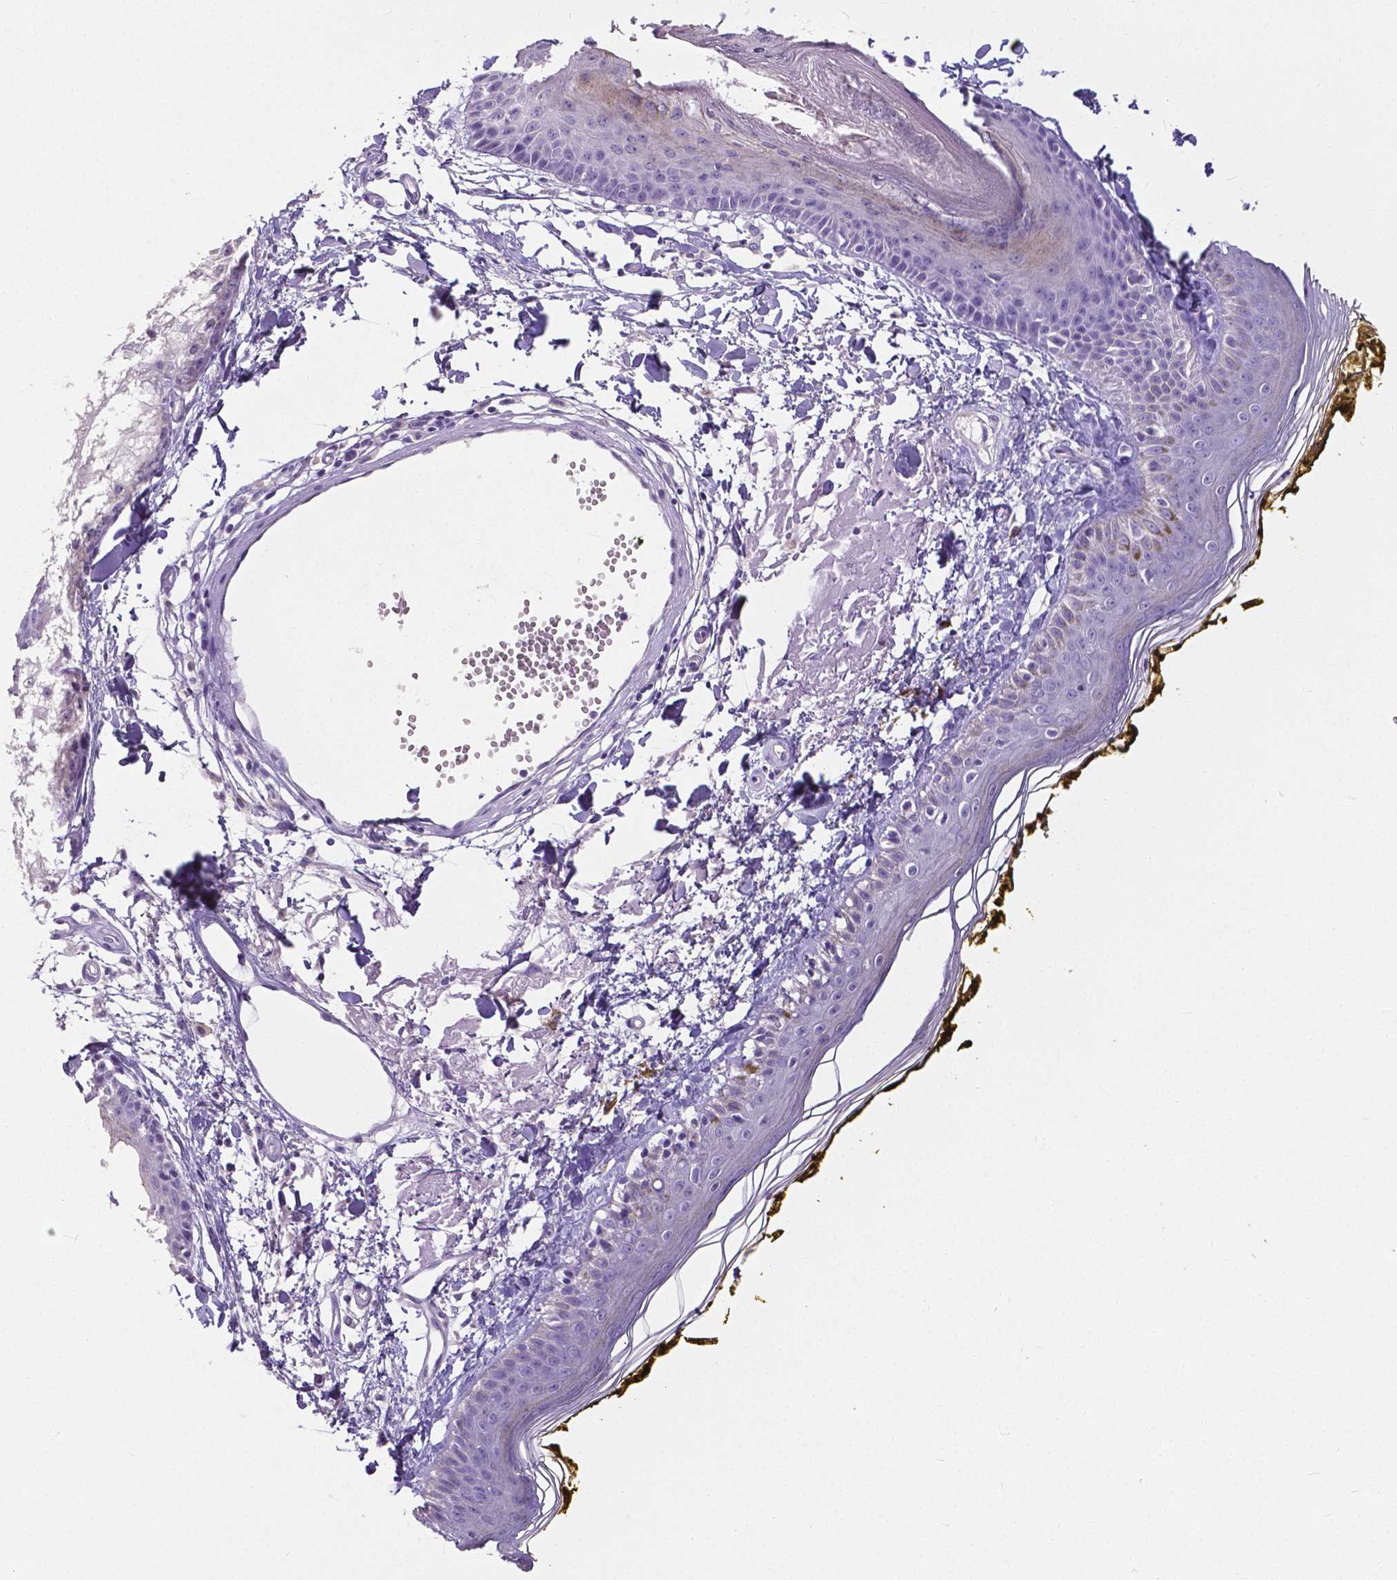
{"staining": {"intensity": "negative", "quantity": "none", "location": "none"}, "tissue": "skin", "cell_type": "Fibroblasts", "image_type": "normal", "snomed": [{"axis": "morphology", "description": "Normal tissue, NOS"}, {"axis": "topography", "description": "Skin"}], "caption": "Fibroblasts are negative for brown protein staining in unremarkable skin.", "gene": "OCLN", "patient": {"sex": "male", "age": 76}}